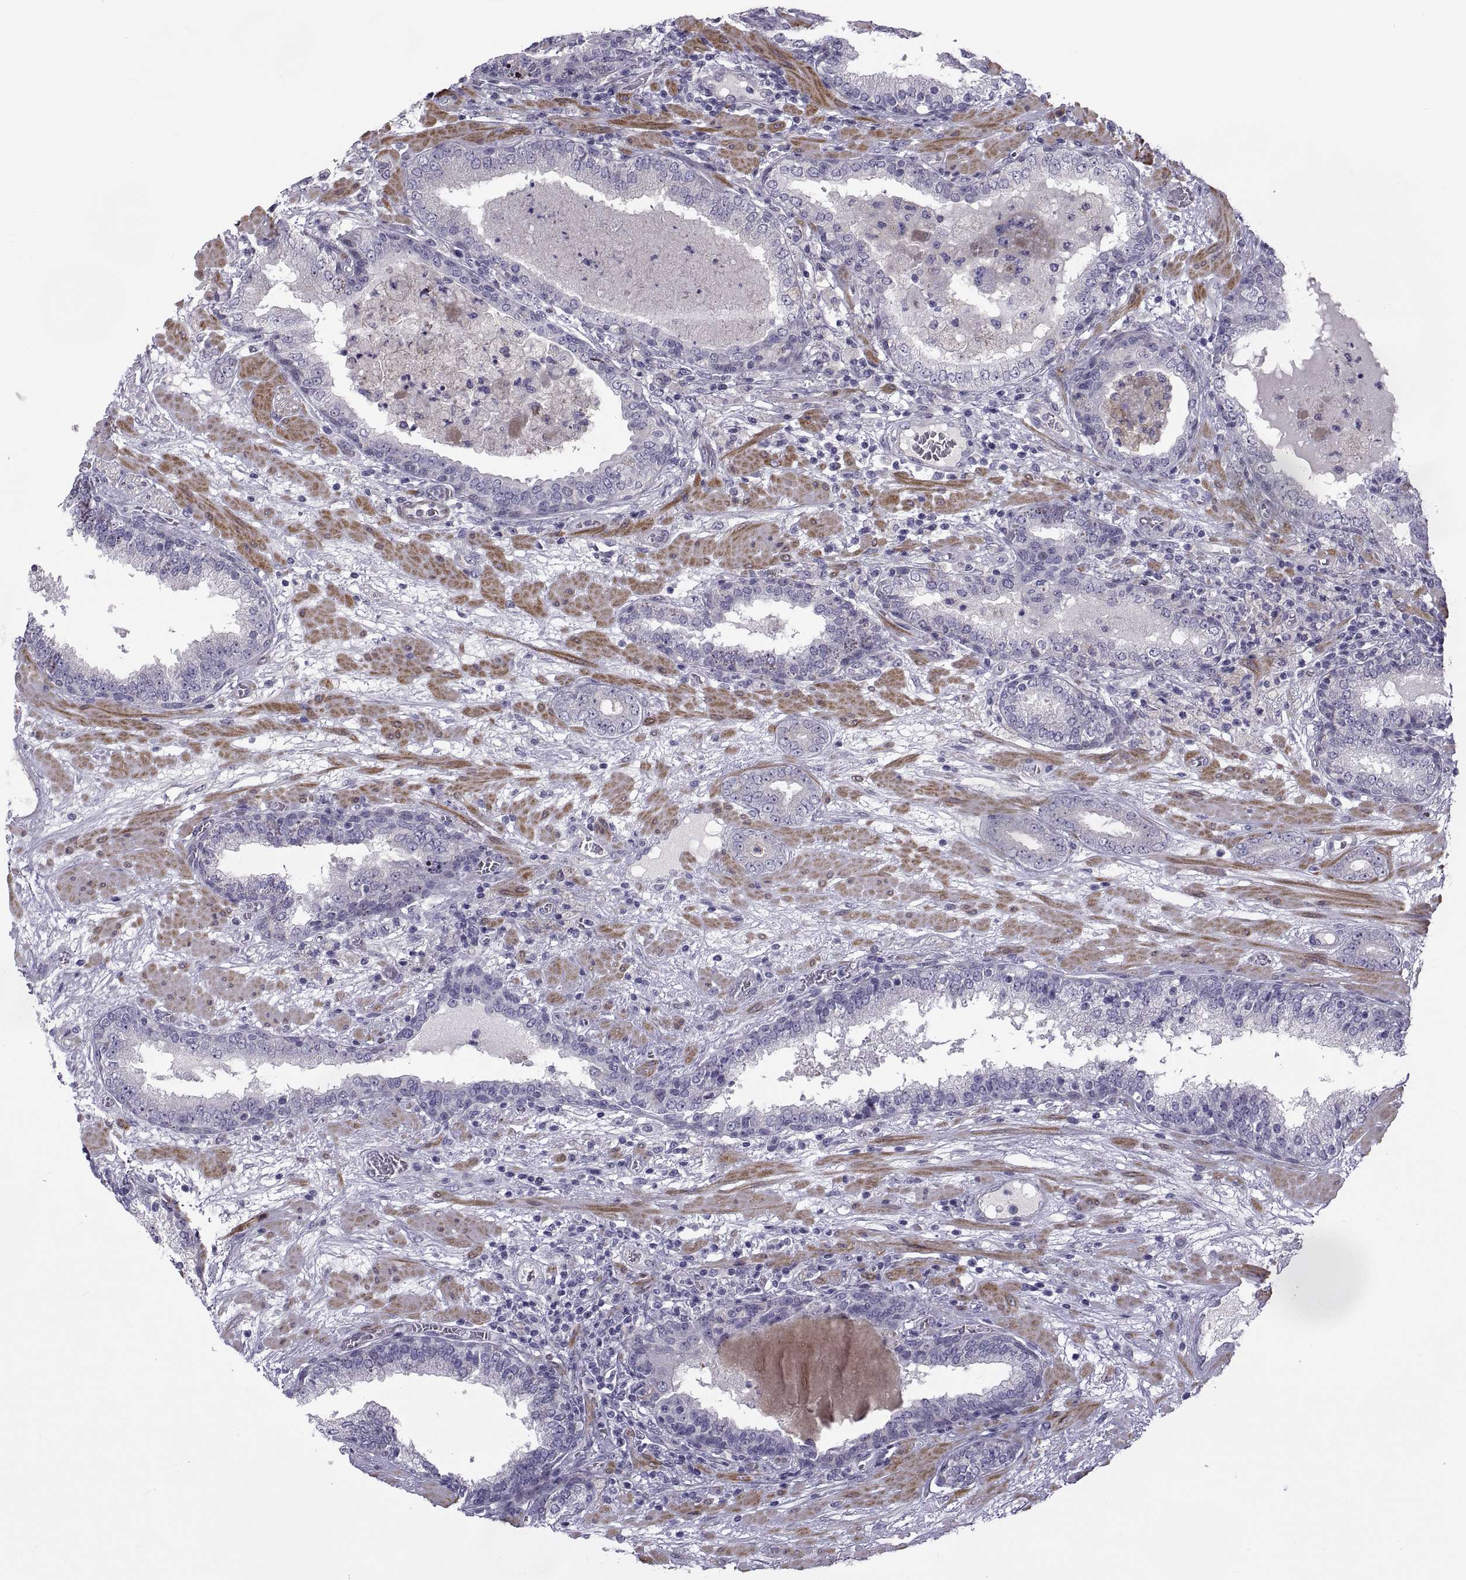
{"staining": {"intensity": "negative", "quantity": "none", "location": "none"}, "tissue": "prostate cancer", "cell_type": "Tumor cells", "image_type": "cancer", "snomed": [{"axis": "morphology", "description": "Adenocarcinoma, Low grade"}, {"axis": "topography", "description": "Prostate"}], "caption": "This is a photomicrograph of IHC staining of adenocarcinoma (low-grade) (prostate), which shows no expression in tumor cells.", "gene": "TMEM158", "patient": {"sex": "male", "age": 60}}